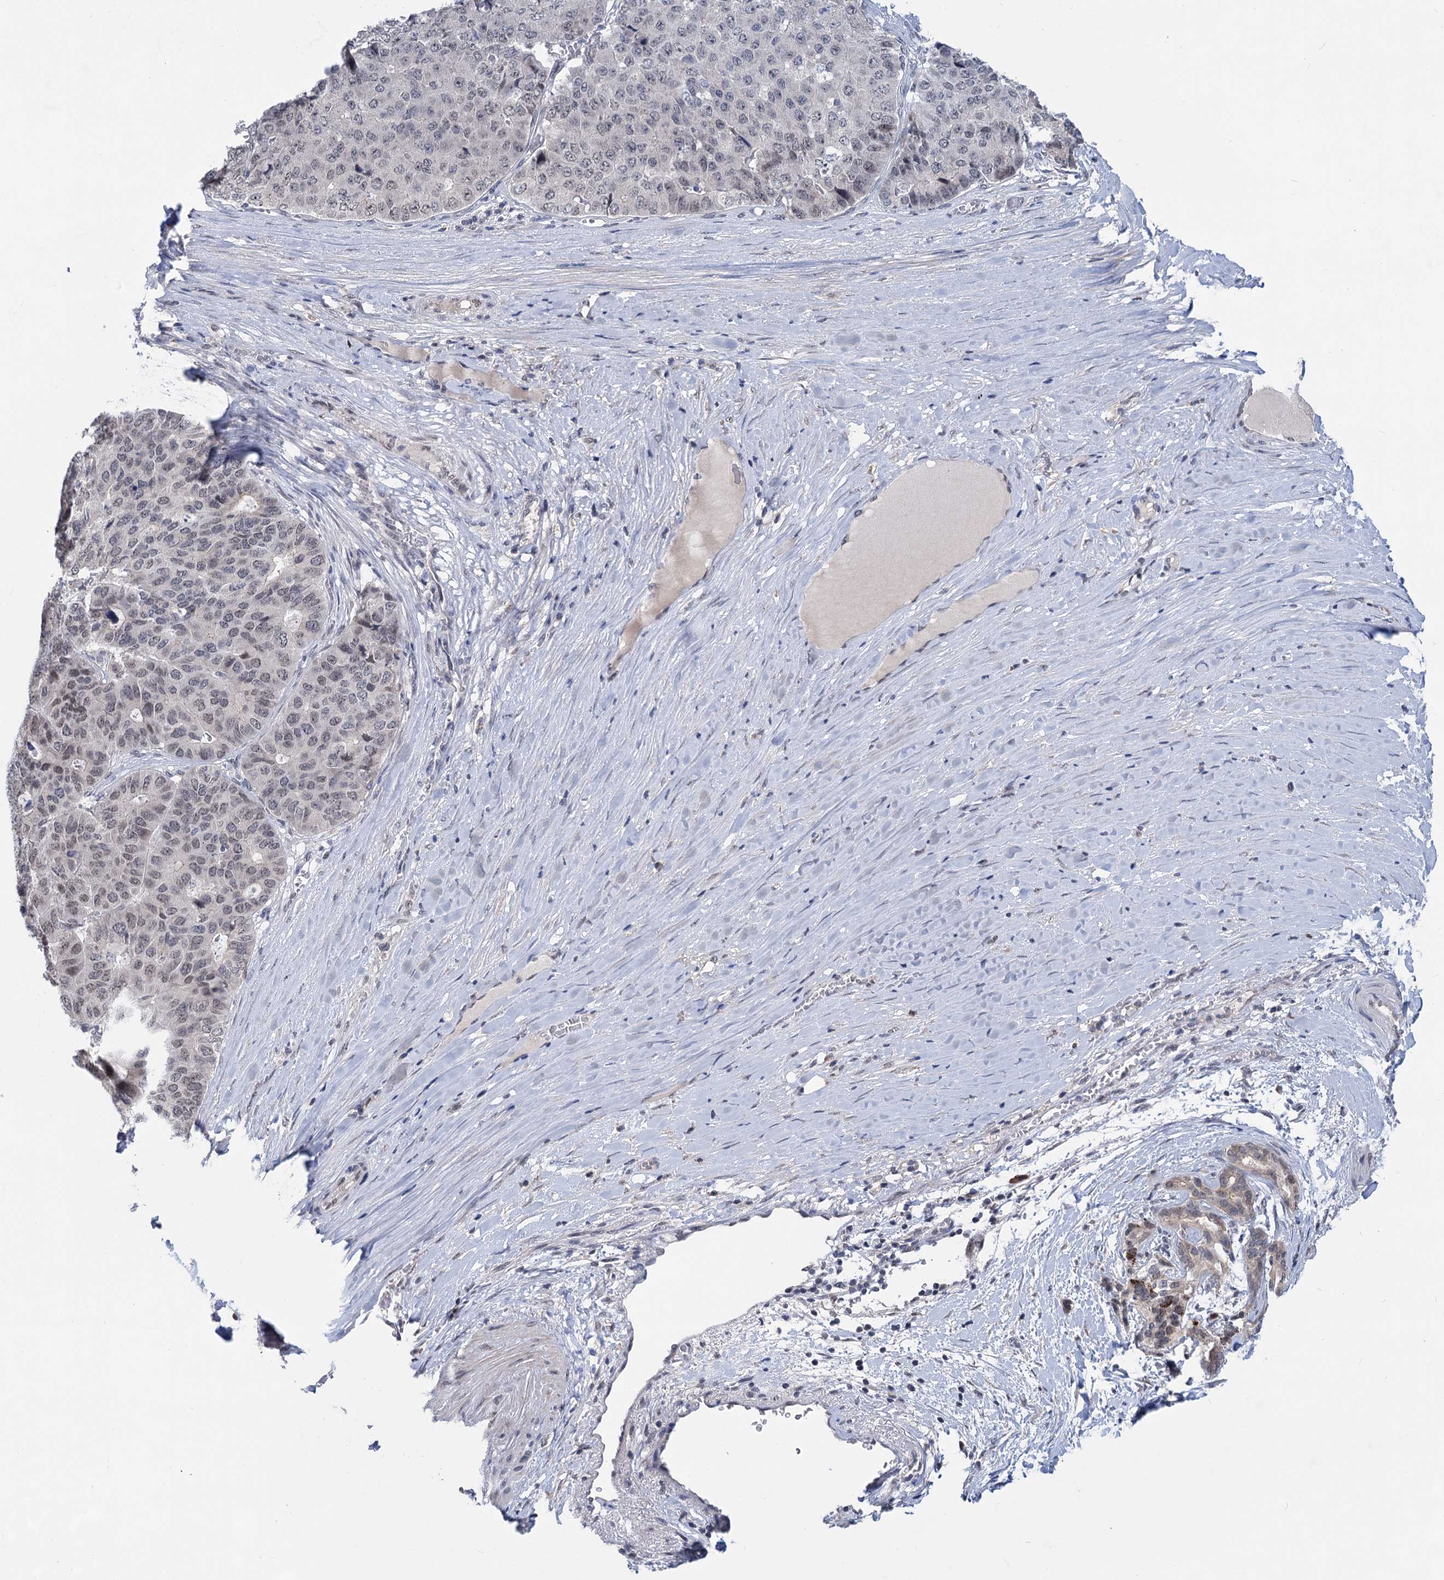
{"staining": {"intensity": "negative", "quantity": "none", "location": "none"}, "tissue": "pancreatic cancer", "cell_type": "Tumor cells", "image_type": "cancer", "snomed": [{"axis": "morphology", "description": "Adenocarcinoma, NOS"}, {"axis": "topography", "description": "Pancreas"}], "caption": "This is a micrograph of immunohistochemistry (IHC) staining of pancreatic adenocarcinoma, which shows no expression in tumor cells. Brightfield microscopy of immunohistochemistry (IHC) stained with DAB (3,3'-diaminobenzidine) (brown) and hematoxylin (blue), captured at high magnification.", "gene": "TTC17", "patient": {"sex": "male", "age": 50}}